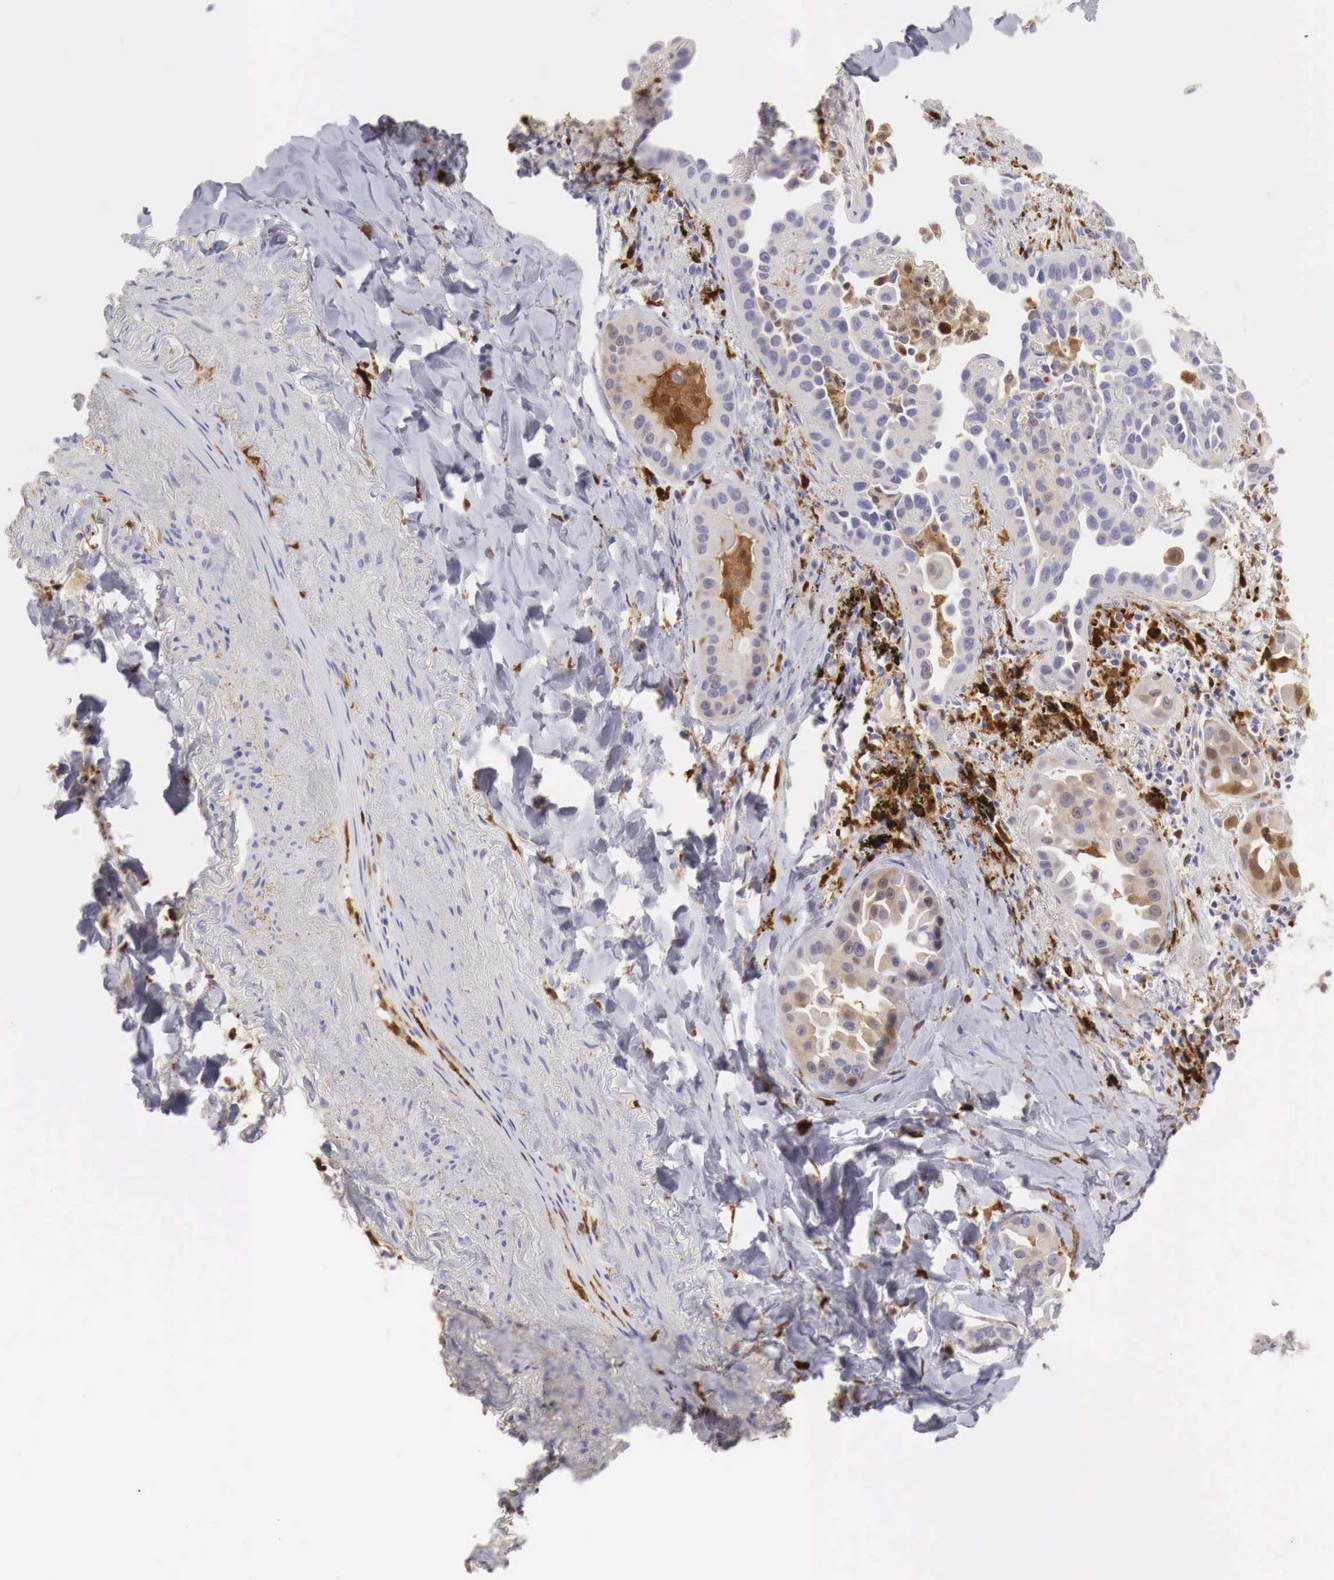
{"staining": {"intensity": "strong", "quantity": "25%-75%", "location": "cytoplasmic/membranous,nuclear"}, "tissue": "lung cancer", "cell_type": "Tumor cells", "image_type": "cancer", "snomed": [{"axis": "morphology", "description": "Adenocarcinoma, NOS"}, {"axis": "topography", "description": "Lung"}], "caption": "Protein staining by immunohistochemistry (IHC) exhibits strong cytoplasmic/membranous and nuclear expression in about 25%-75% of tumor cells in lung cancer.", "gene": "RENBP", "patient": {"sex": "male", "age": 68}}